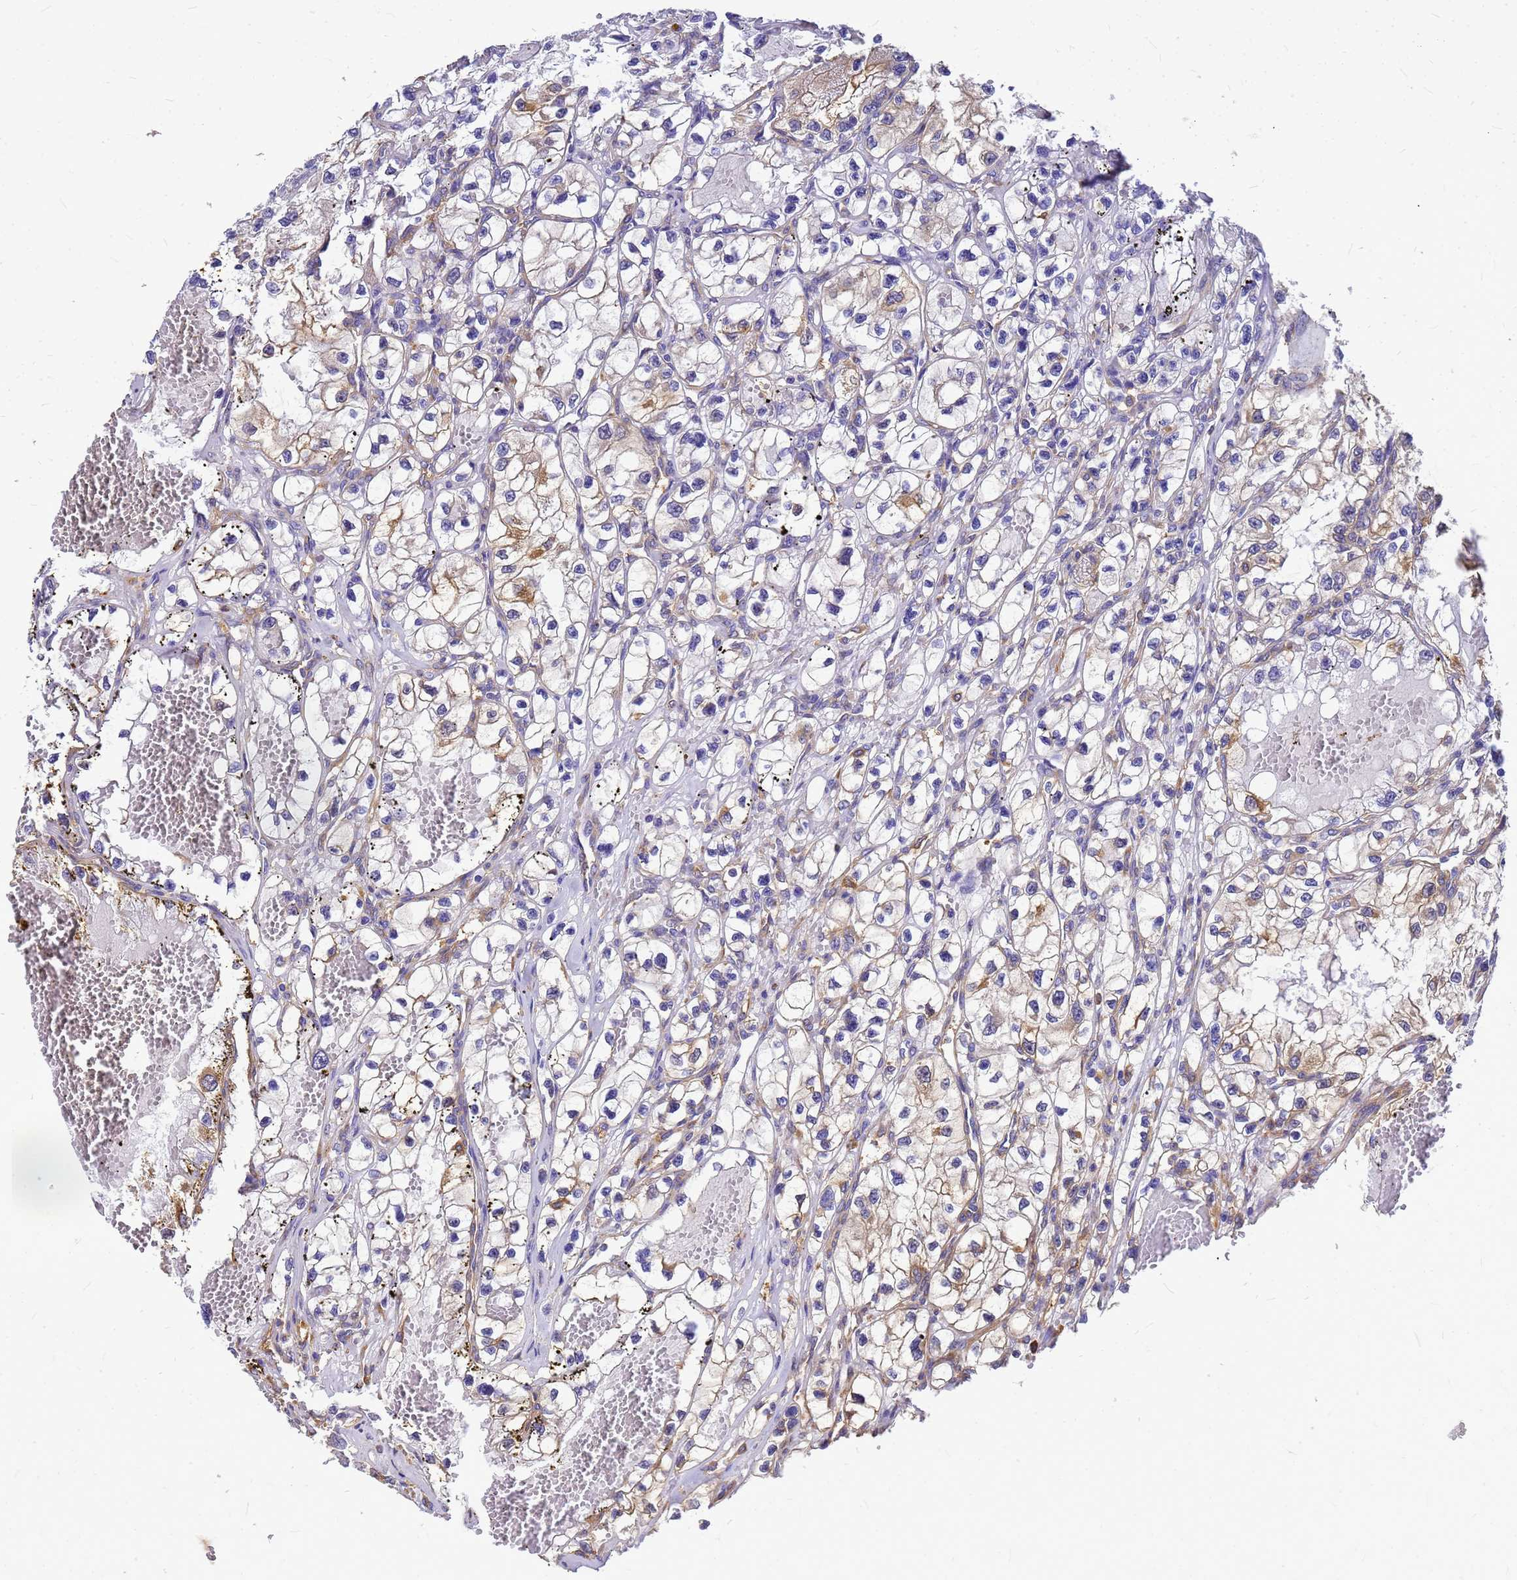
{"staining": {"intensity": "moderate", "quantity": ">75%", "location": "cytoplasmic/membranous"}, "tissue": "renal cancer", "cell_type": "Tumor cells", "image_type": "cancer", "snomed": [{"axis": "morphology", "description": "Adenocarcinoma, NOS"}, {"axis": "topography", "description": "Kidney"}], "caption": "Renal adenocarcinoma stained for a protein (brown) exhibits moderate cytoplasmic/membranous positive staining in about >75% of tumor cells.", "gene": "GID4", "patient": {"sex": "female", "age": 57}}